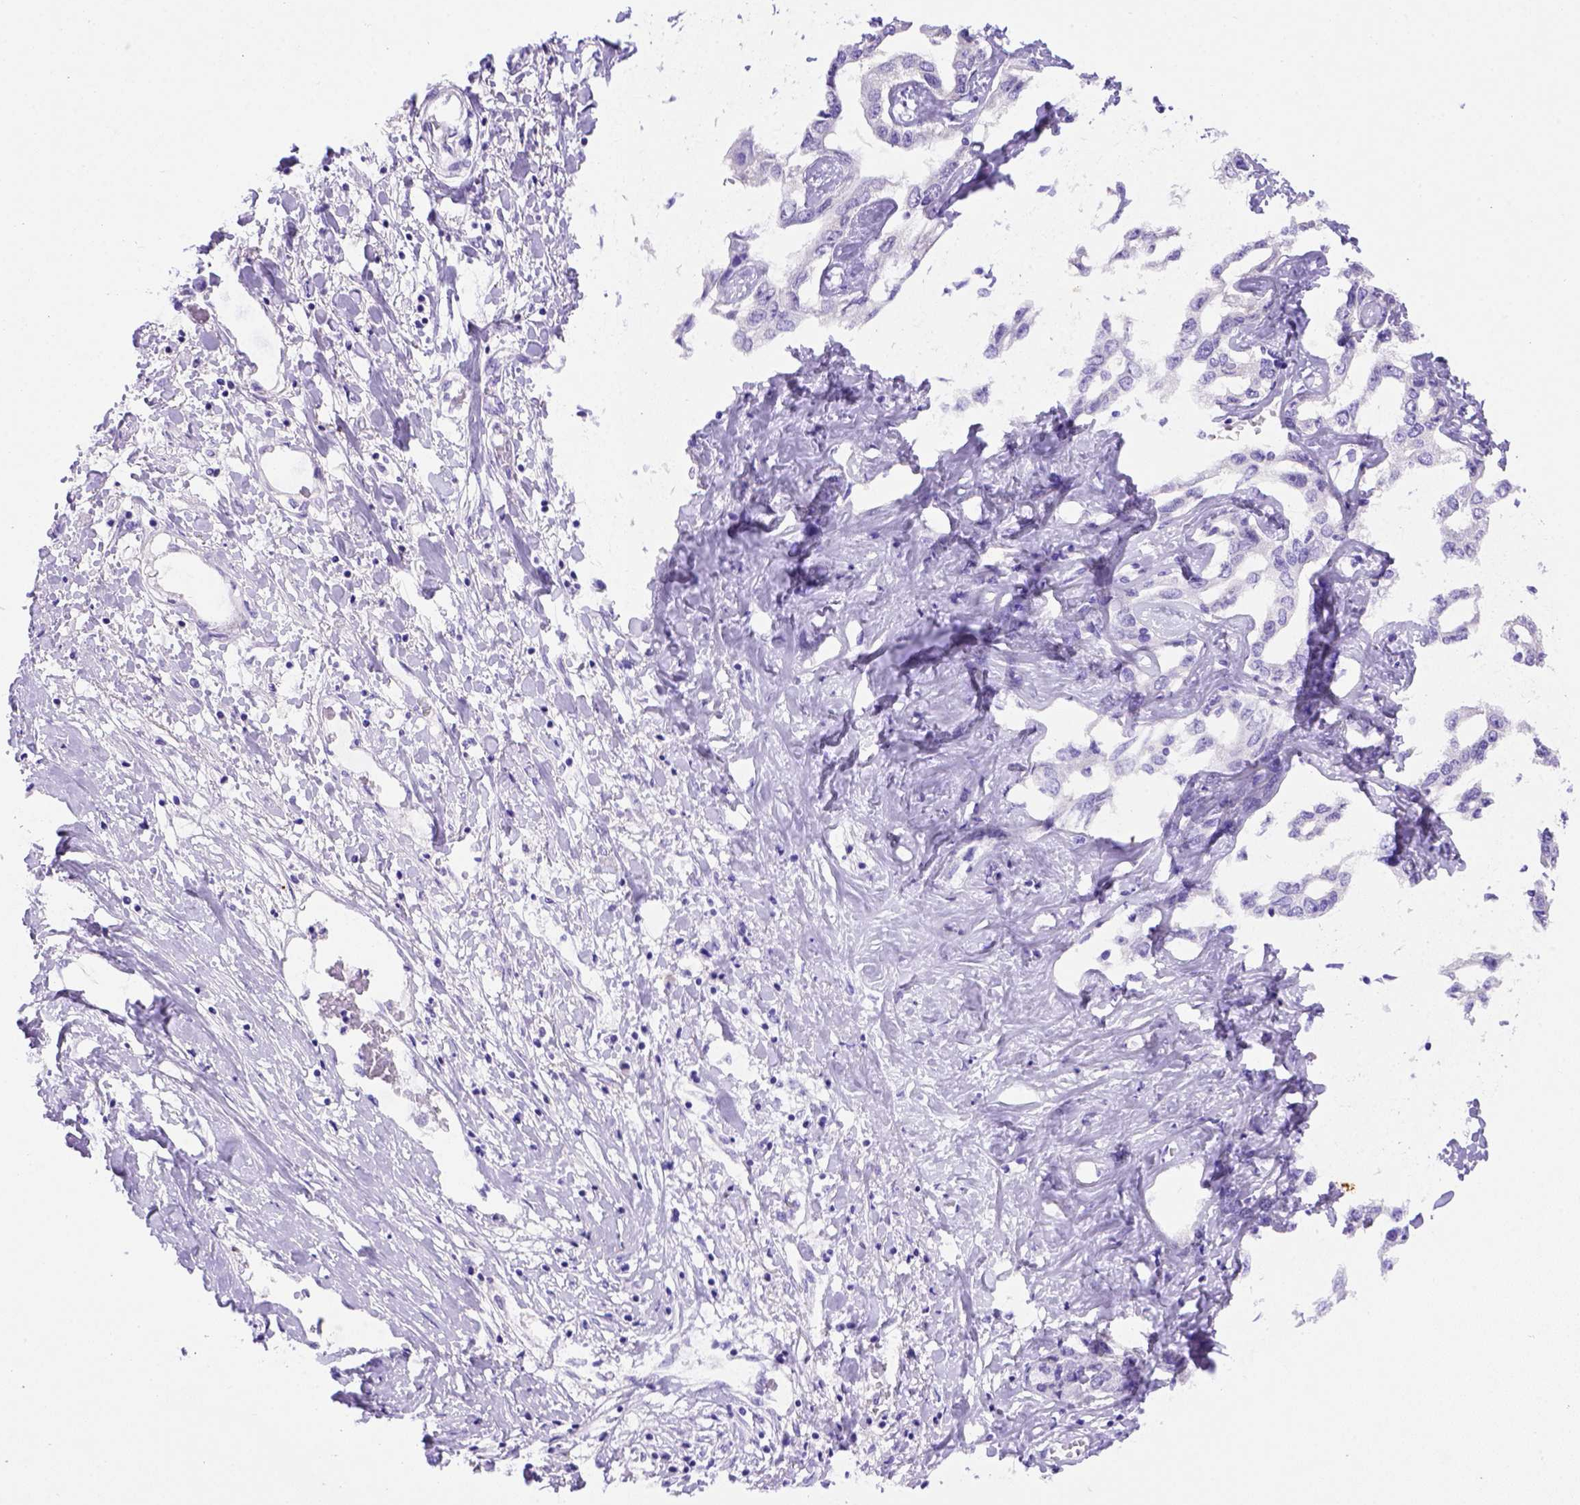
{"staining": {"intensity": "negative", "quantity": "none", "location": "none"}, "tissue": "liver cancer", "cell_type": "Tumor cells", "image_type": "cancer", "snomed": [{"axis": "morphology", "description": "Cholangiocarcinoma"}, {"axis": "topography", "description": "Liver"}], "caption": "Immunohistochemical staining of human liver cancer exhibits no significant positivity in tumor cells.", "gene": "FOXI1", "patient": {"sex": "male", "age": 59}}